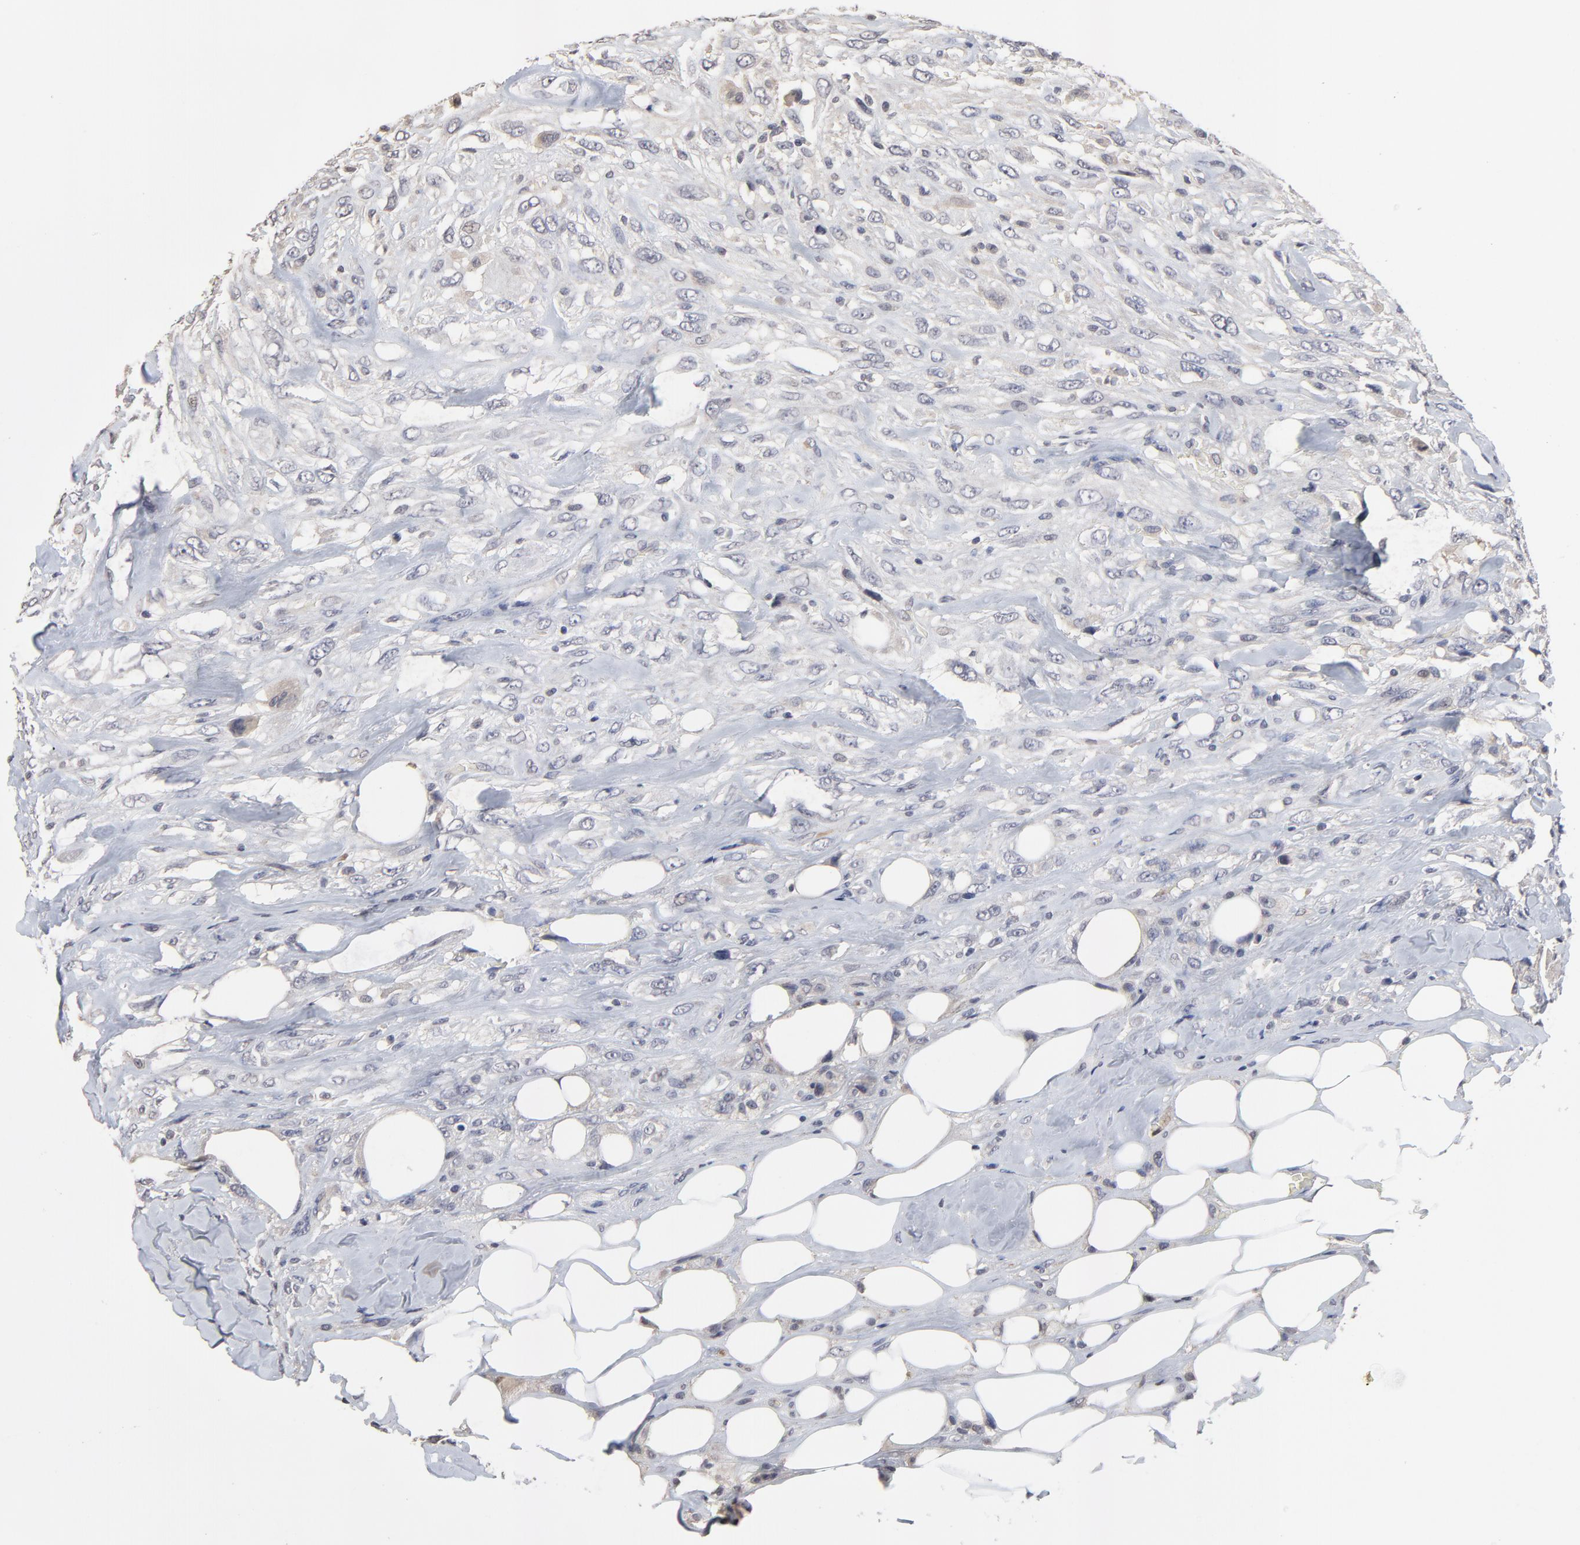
{"staining": {"intensity": "weak", "quantity": "<25%", "location": "cytoplasmic/membranous"}, "tissue": "breast cancer", "cell_type": "Tumor cells", "image_type": "cancer", "snomed": [{"axis": "morphology", "description": "Neoplasm, malignant, NOS"}, {"axis": "topography", "description": "Breast"}], "caption": "Image shows no protein staining in tumor cells of breast malignant neoplasm tissue. Nuclei are stained in blue.", "gene": "VPREB3", "patient": {"sex": "female", "age": 50}}